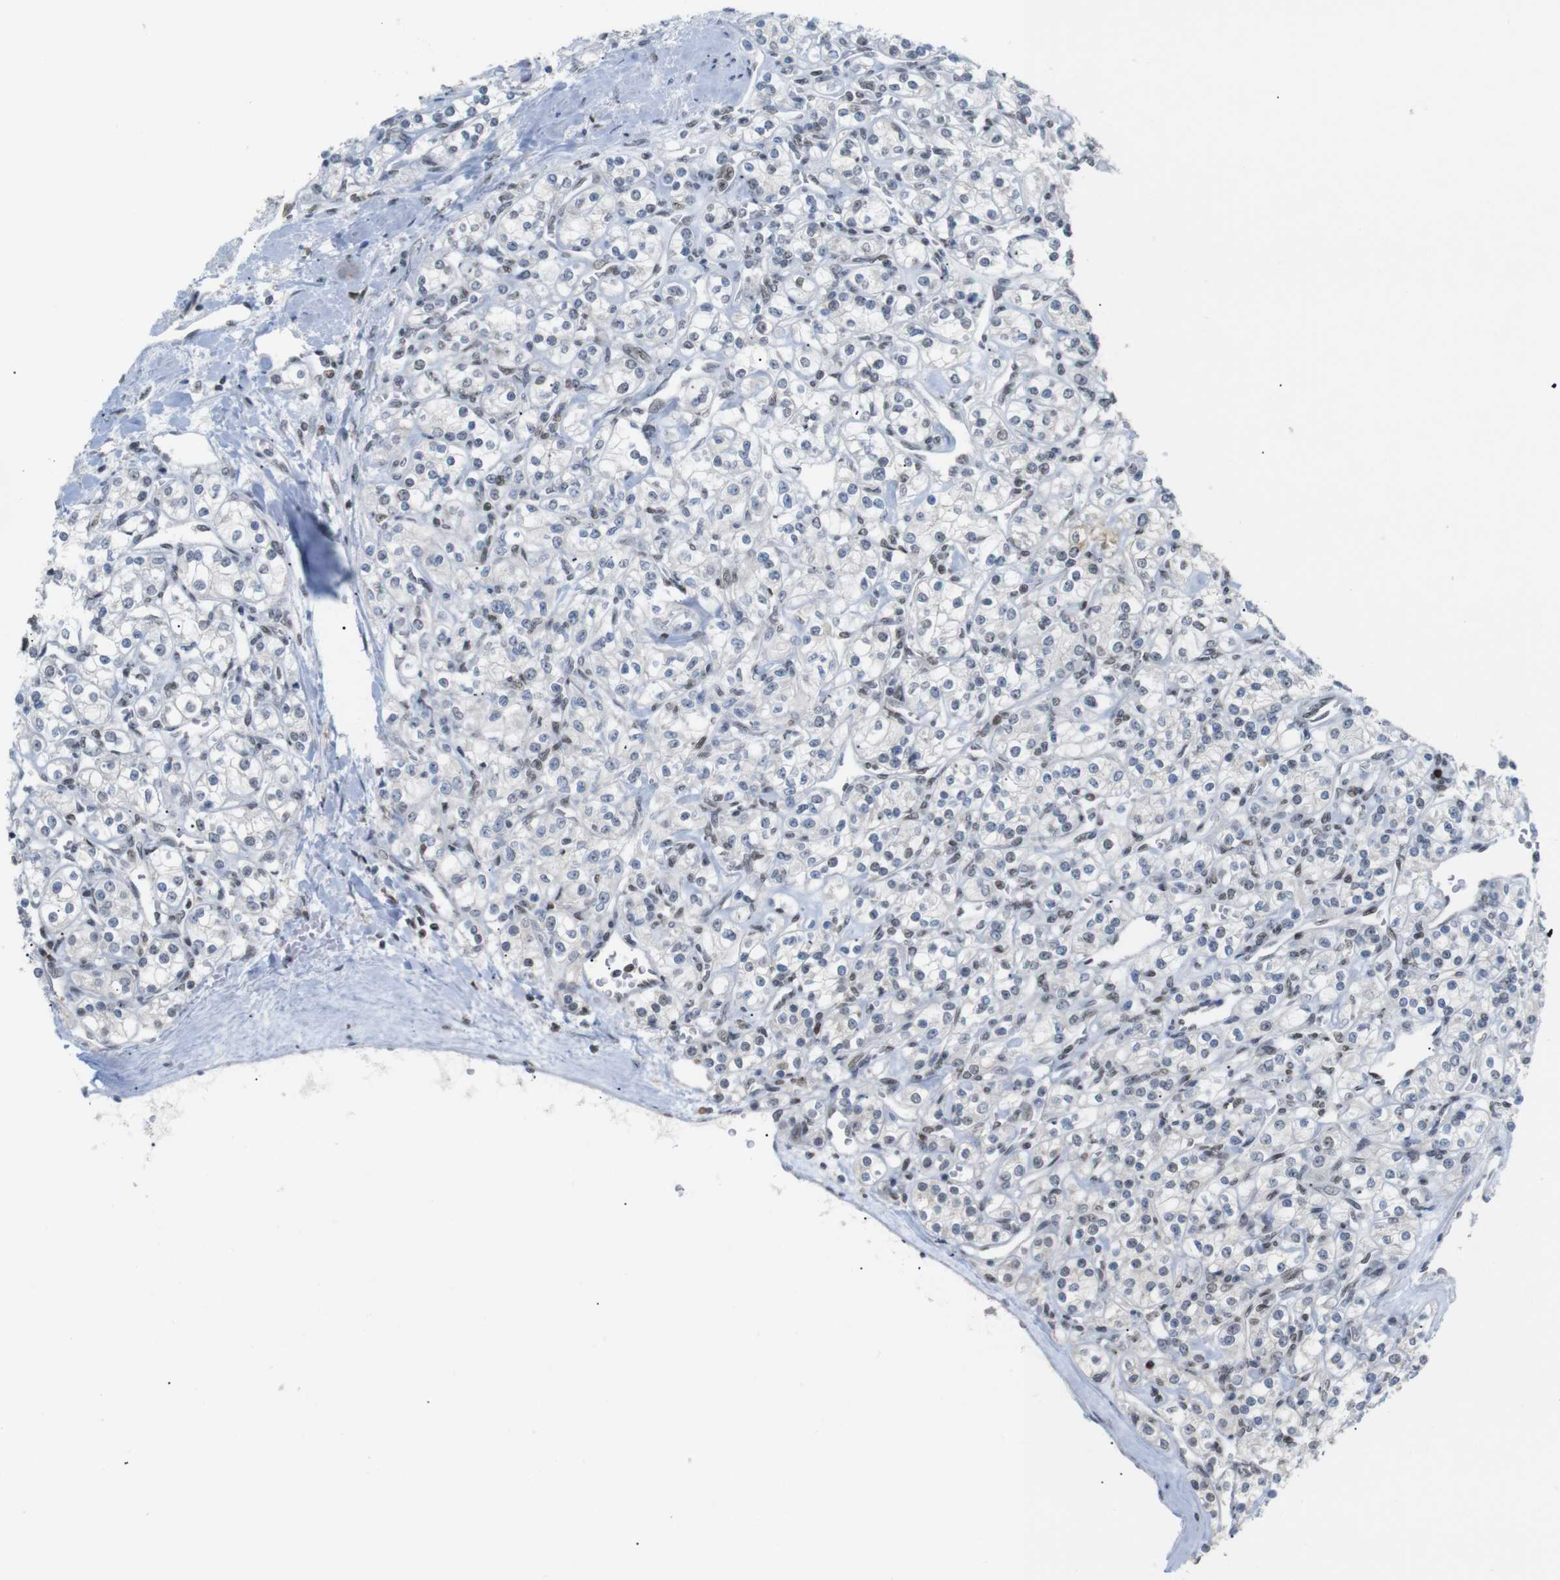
{"staining": {"intensity": "weak", "quantity": "<25%", "location": "nuclear"}, "tissue": "renal cancer", "cell_type": "Tumor cells", "image_type": "cancer", "snomed": [{"axis": "morphology", "description": "Adenocarcinoma, NOS"}, {"axis": "topography", "description": "Kidney"}], "caption": "High magnification brightfield microscopy of renal adenocarcinoma stained with DAB (3,3'-diaminobenzidine) (brown) and counterstained with hematoxylin (blue): tumor cells show no significant positivity. The staining is performed using DAB brown chromogen with nuclei counter-stained in using hematoxylin.", "gene": "RIOX2", "patient": {"sex": "male", "age": 77}}